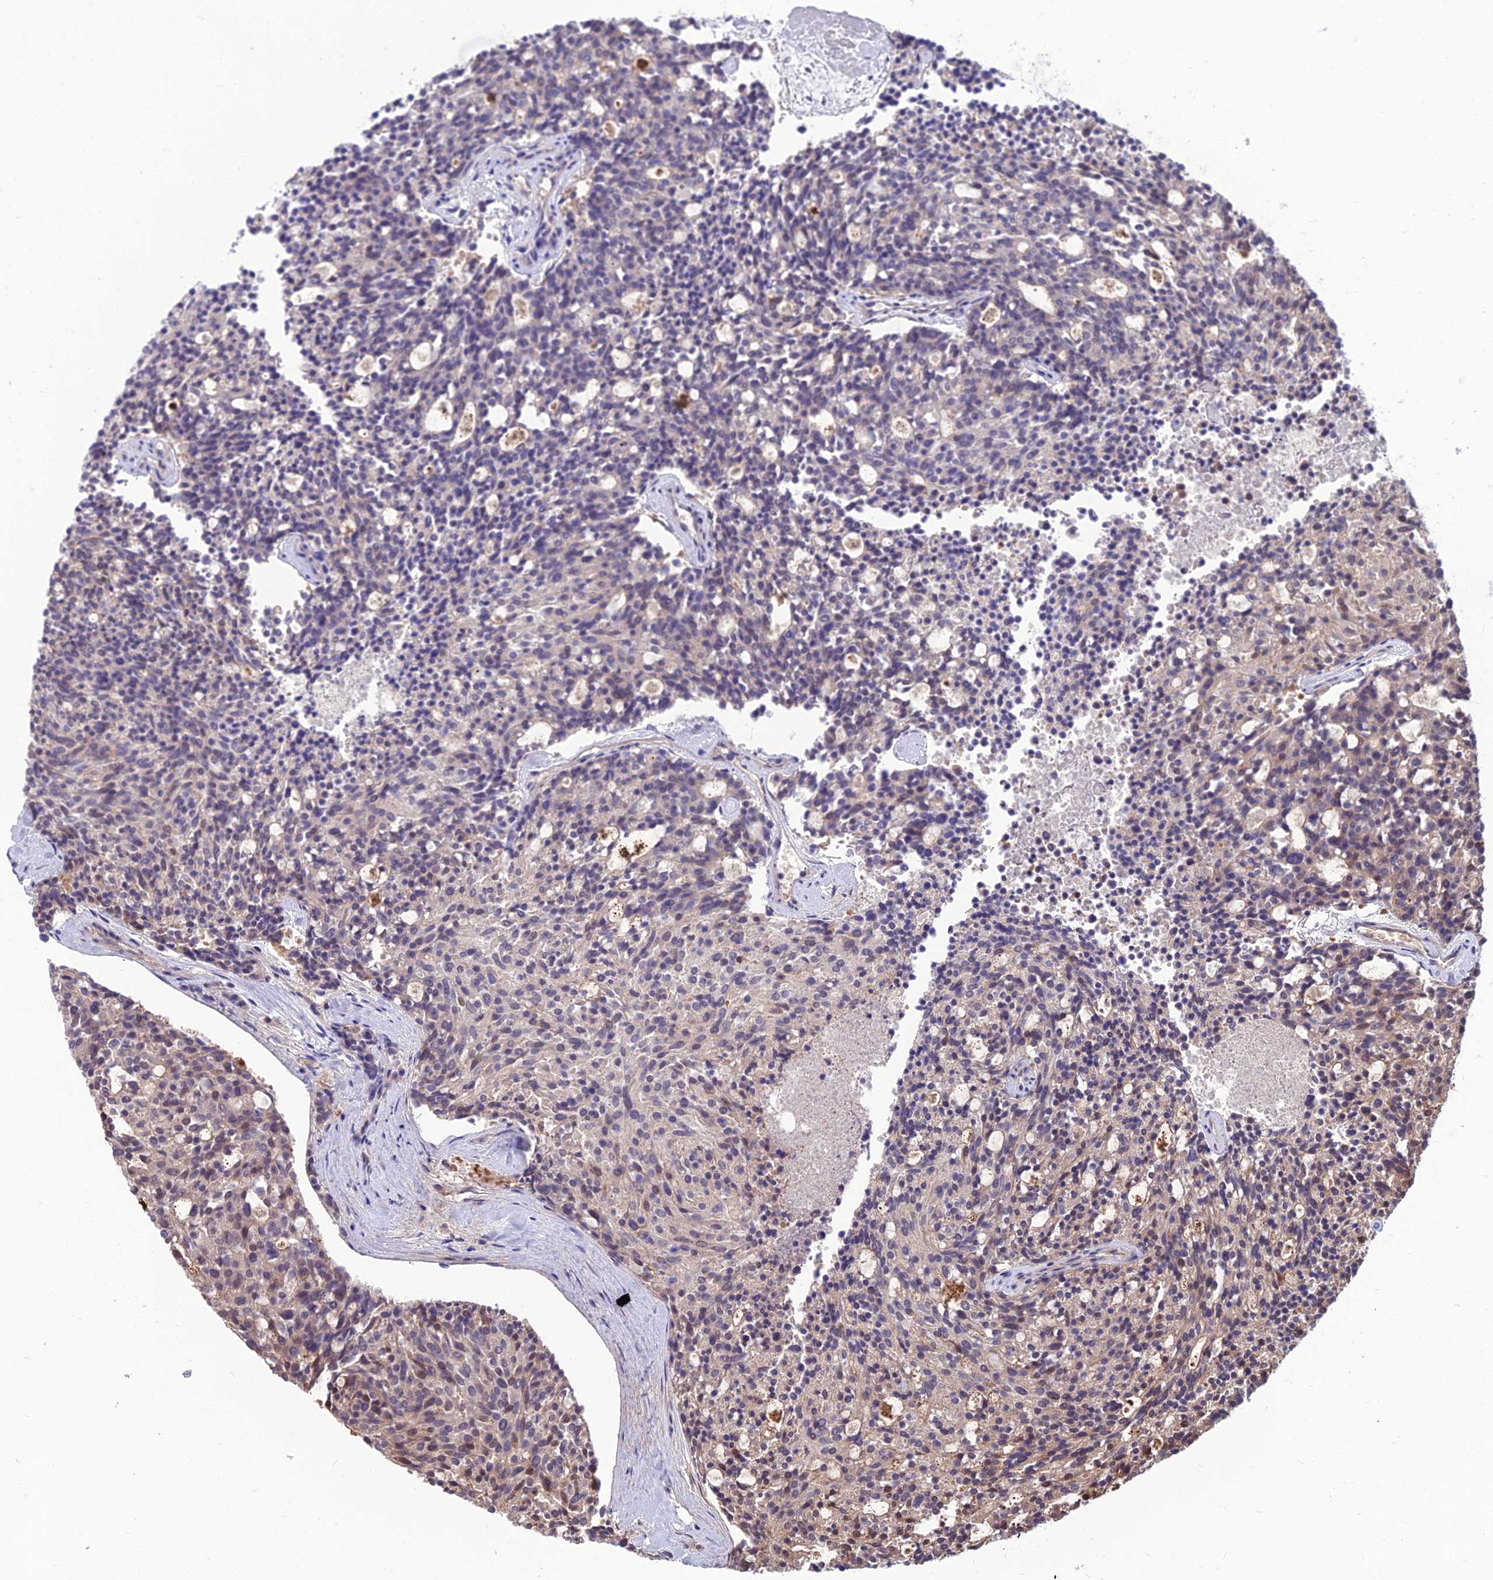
{"staining": {"intensity": "weak", "quantity": "<25%", "location": "cytoplasmic/membranous"}, "tissue": "carcinoid", "cell_type": "Tumor cells", "image_type": "cancer", "snomed": [{"axis": "morphology", "description": "Carcinoid, malignant, NOS"}, {"axis": "topography", "description": "Pancreas"}], "caption": "The photomicrograph displays no staining of tumor cells in carcinoid (malignant). (Immunohistochemistry (ihc), brightfield microscopy, high magnification).", "gene": "OPA3", "patient": {"sex": "female", "age": 54}}